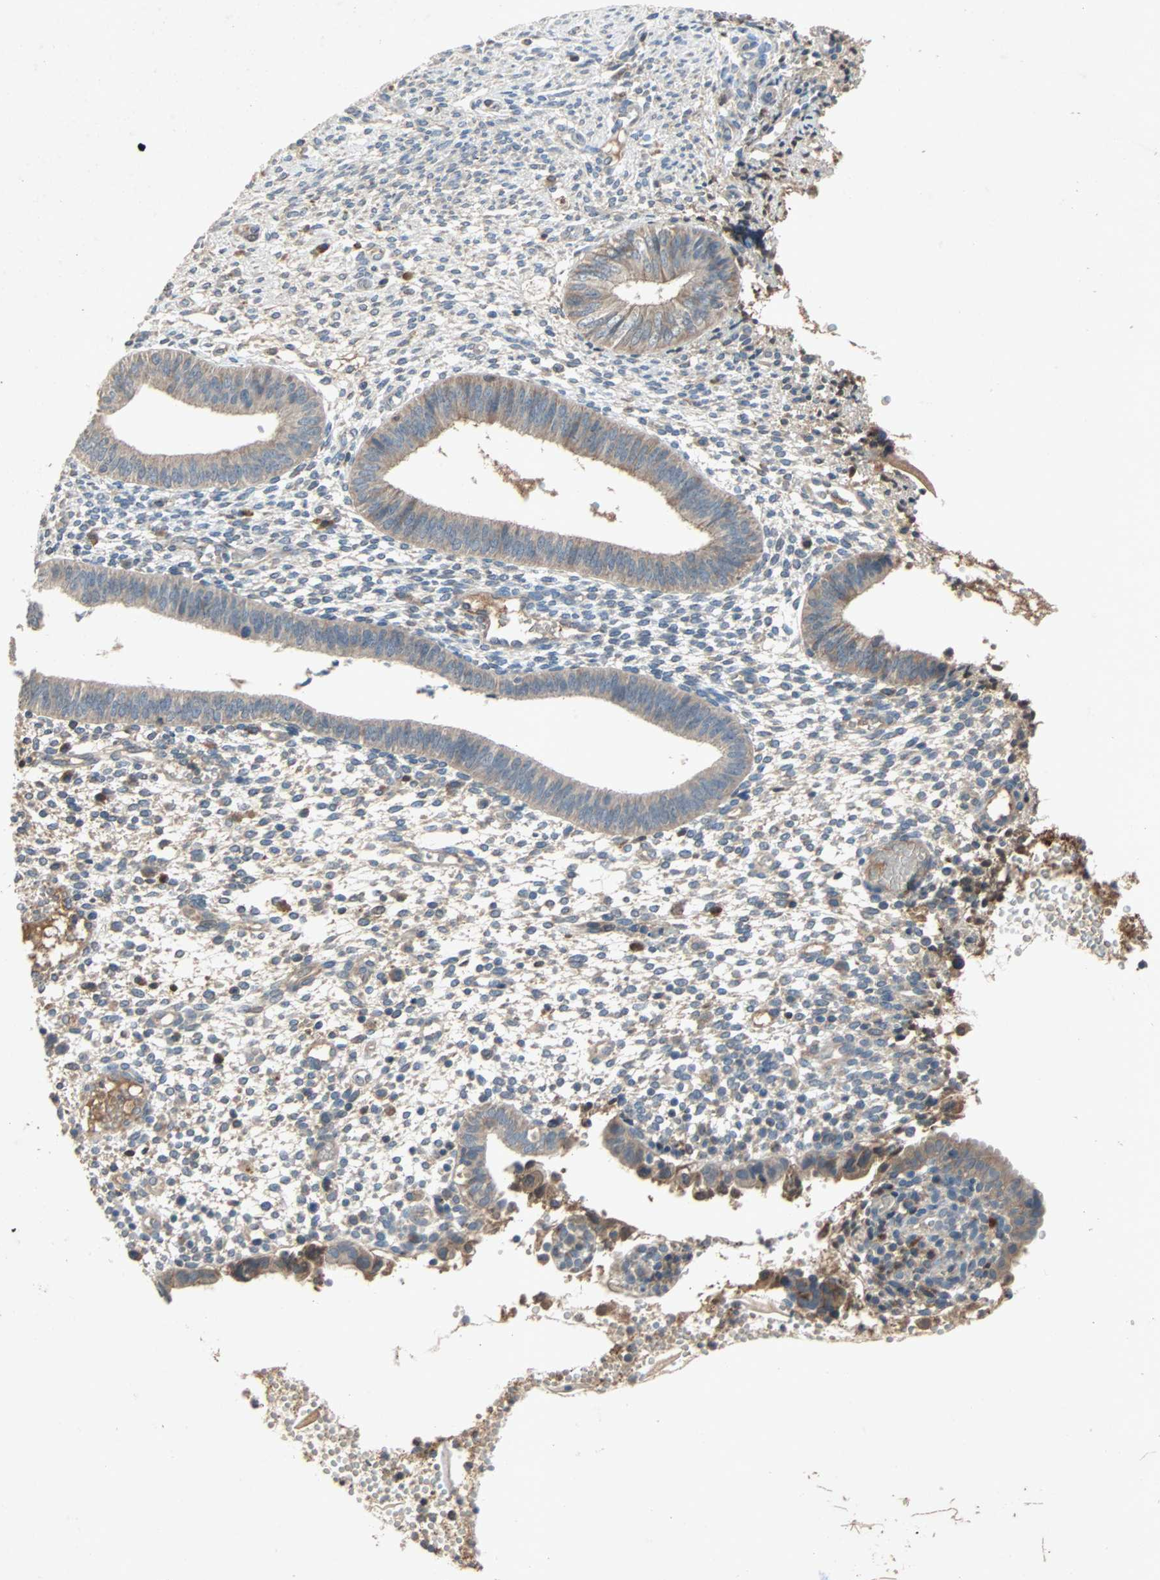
{"staining": {"intensity": "weak", "quantity": "25%-75%", "location": "cytoplasmic/membranous"}, "tissue": "endometrium", "cell_type": "Cells in endometrial stroma", "image_type": "normal", "snomed": [{"axis": "morphology", "description": "Normal tissue, NOS"}, {"axis": "topography", "description": "Endometrium"}], "caption": "IHC micrograph of normal endometrium: human endometrium stained using immunohistochemistry (IHC) displays low levels of weak protein expression localized specifically in the cytoplasmic/membranous of cells in endometrial stroma, appearing as a cytoplasmic/membranous brown color.", "gene": "XYLT1", "patient": {"sex": "female", "age": 35}}